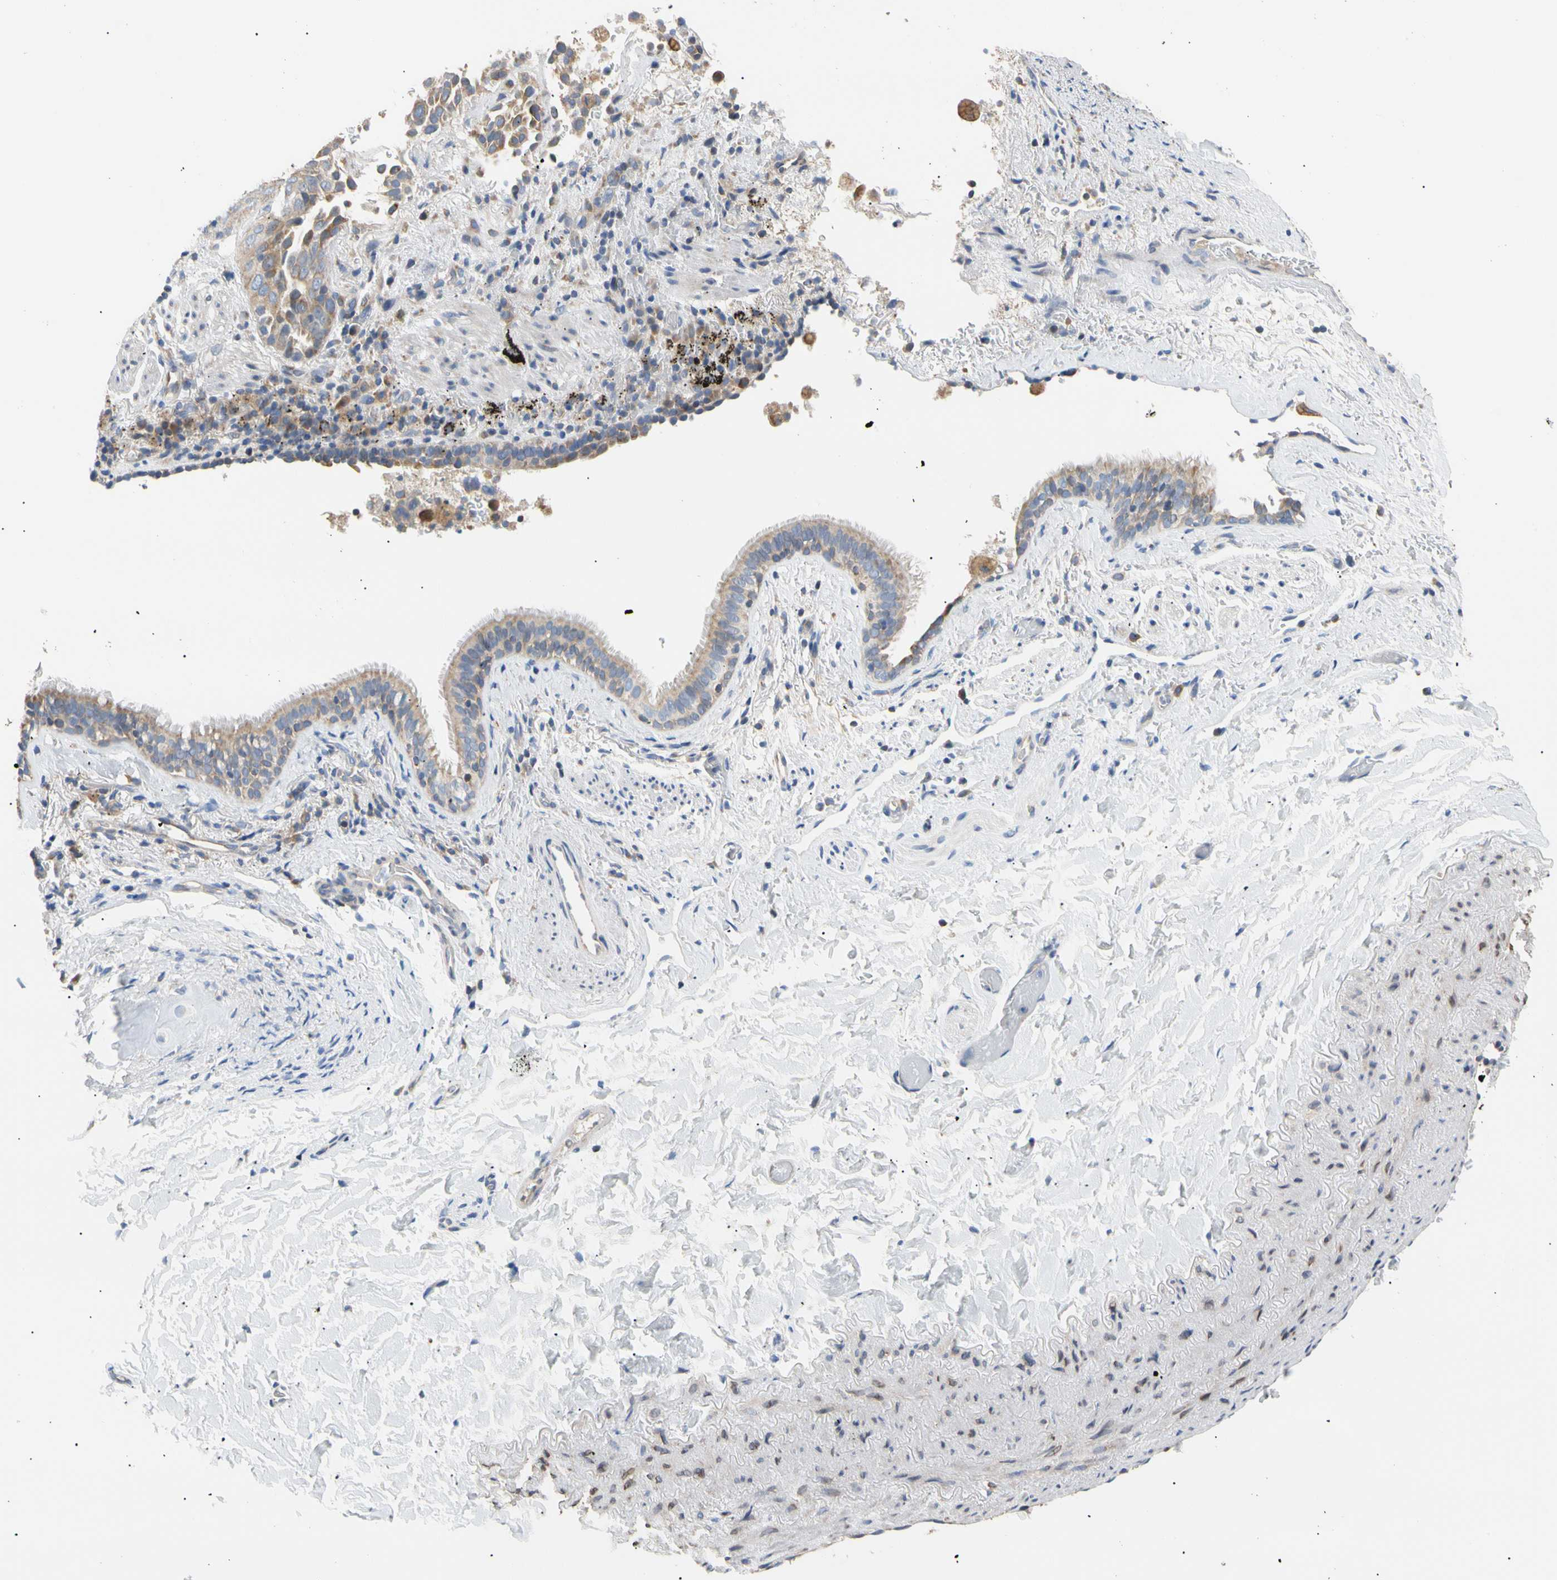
{"staining": {"intensity": "weak", "quantity": ">75%", "location": "cytoplasmic/membranous"}, "tissue": "lung cancer", "cell_type": "Tumor cells", "image_type": "cancer", "snomed": [{"axis": "morphology", "description": "Squamous cell carcinoma, NOS"}, {"axis": "topography", "description": "Lung"}], "caption": "Lung squamous cell carcinoma was stained to show a protein in brown. There is low levels of weak cytoplasmic/membranous expression in approximately >75% of tumor cells.", "gene": "PLGRKT", "patient": {"sex": "male", "age": 54}}